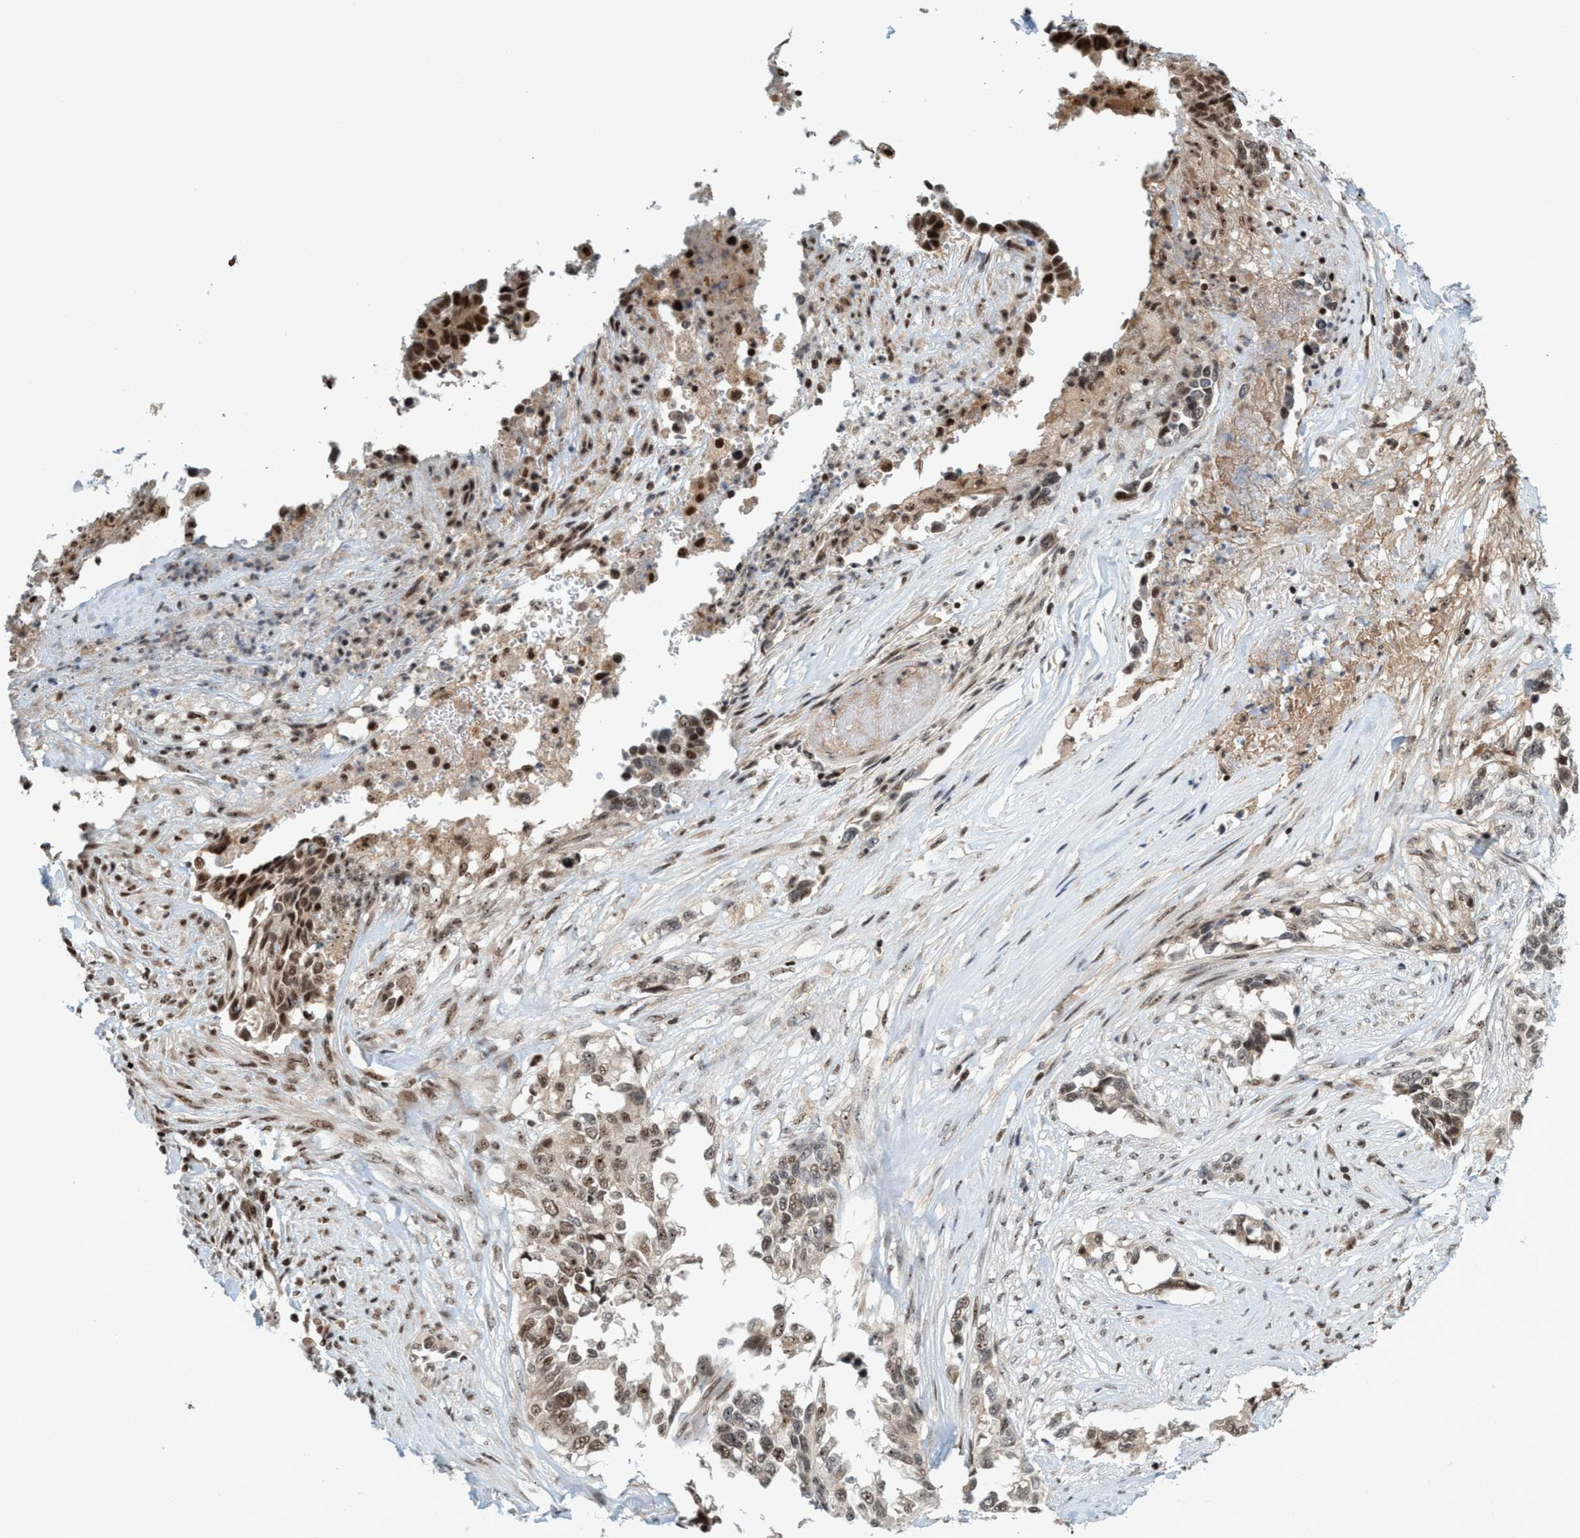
{"staining": {"intensity": "moderate", "quantity": ">75%", "location": "nuclear"}, "tissue": "lung cancer", "cell_type": "Tumor cells", "image_type": "cancer", "snomed": [{"axis": "morphology", "description": "Adenocarcinoma, NOS"}, {"axis": "topography", "description": "Lung"}], "caption": "Protein expression analysis of human adenocarcinoma (lung) reveals moderate nuclear staining in approximately >75% of tumor cells.", "gene": "SMCR8", "patient": {"sex": "female", "age": 51}}